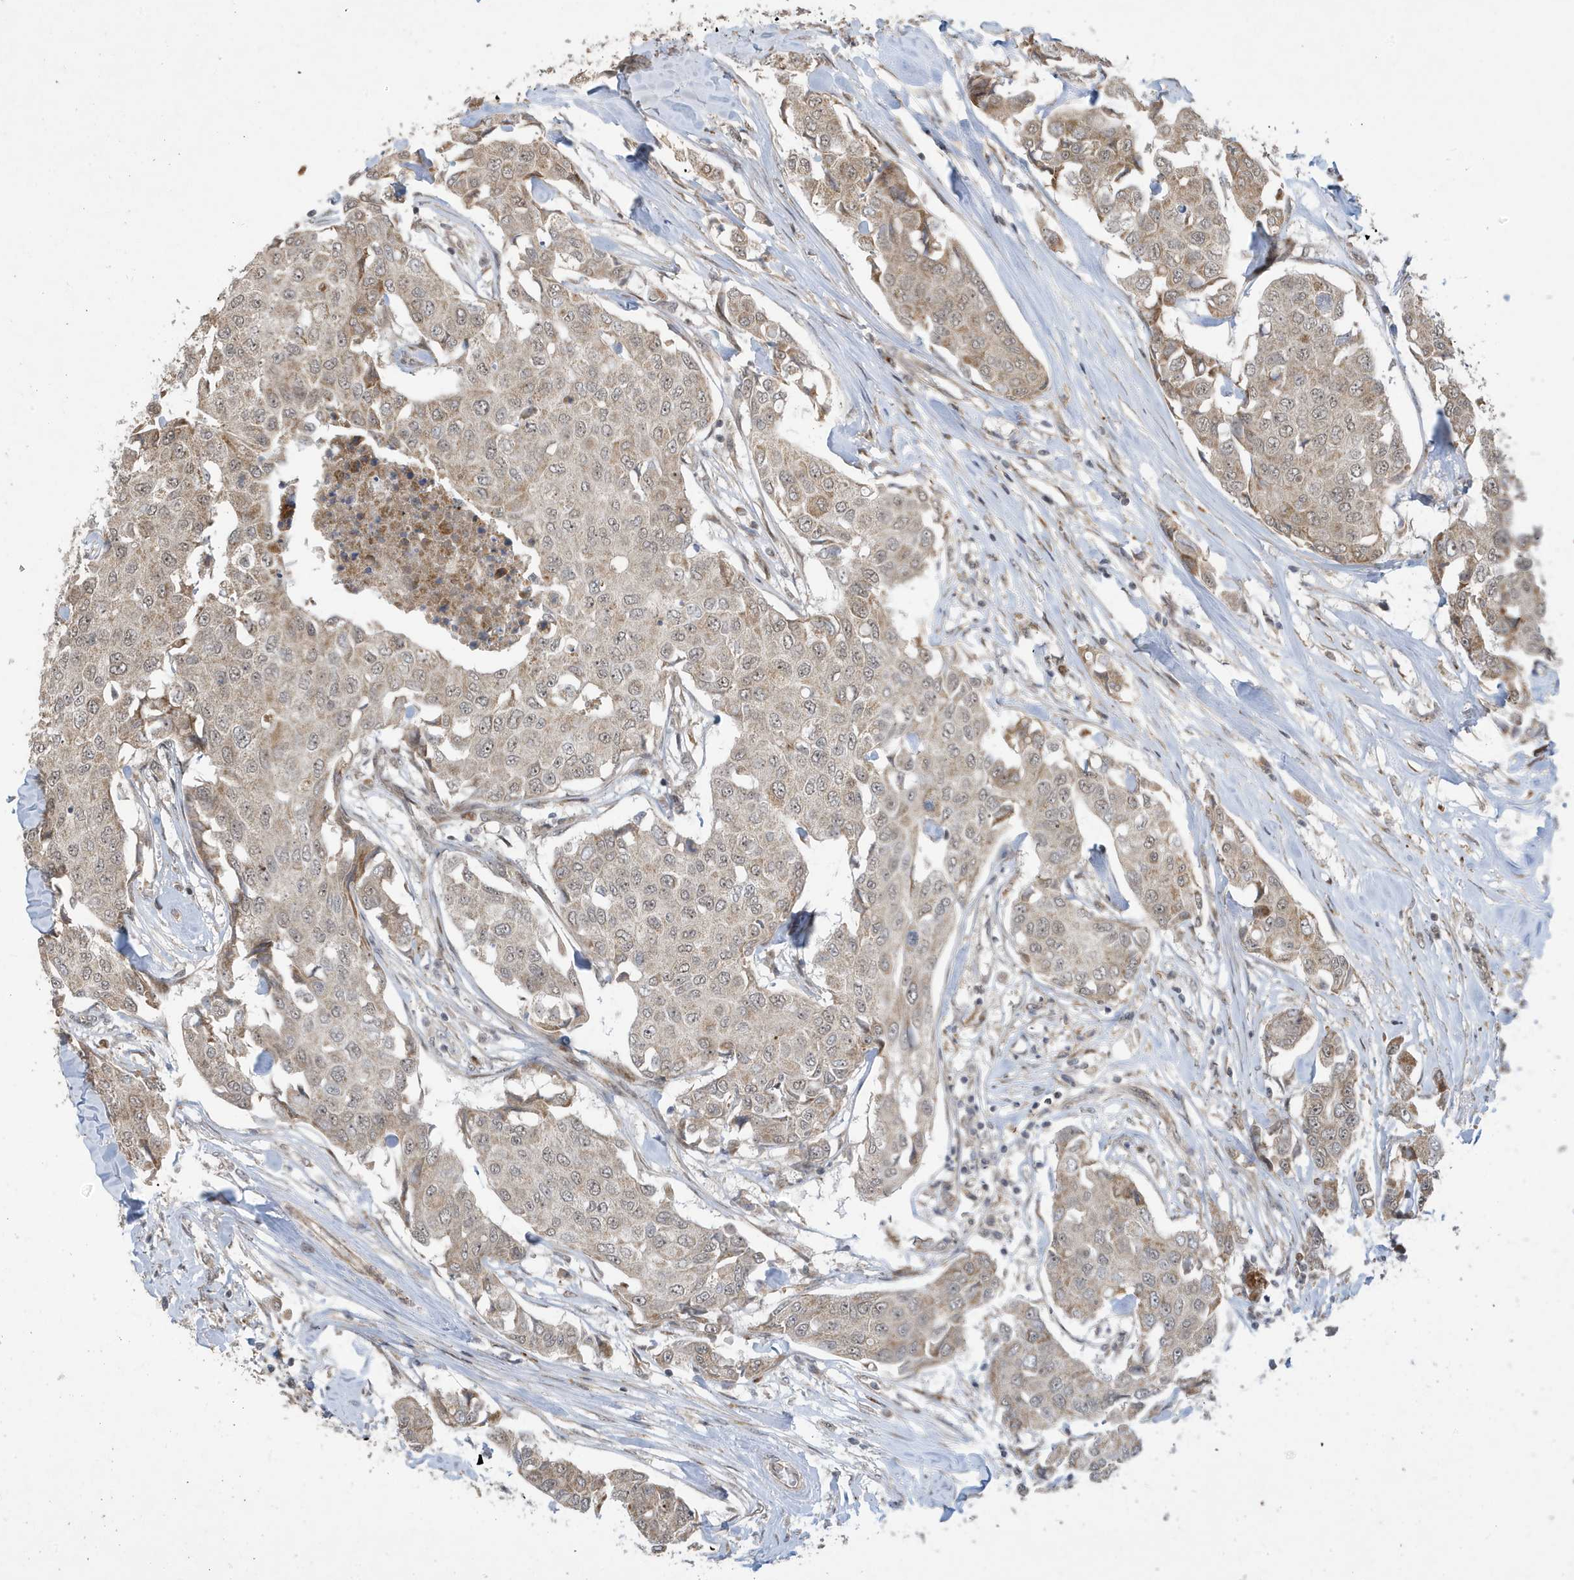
{"staining": {"intensity": "weak", "quantity": "25%-75%", "location": "cytoplasmic/membranous"}, "tissue": "breast cancer", "cell_type": "Tumor cells", "image_type": "cancer", "snomed": [{"axis": "morphology", "description": "Duct carcinoma"}, {"axis": "topography", "description": "Breast"}], "caption": "Breast cancer was stained to show a protein in brown. There is low levels of weak cytoplasmic/membranous staining in about 25%-75% of tumor cells.", "gene": "FAM9B", "patient": {"sex": "female", "age": 80}}